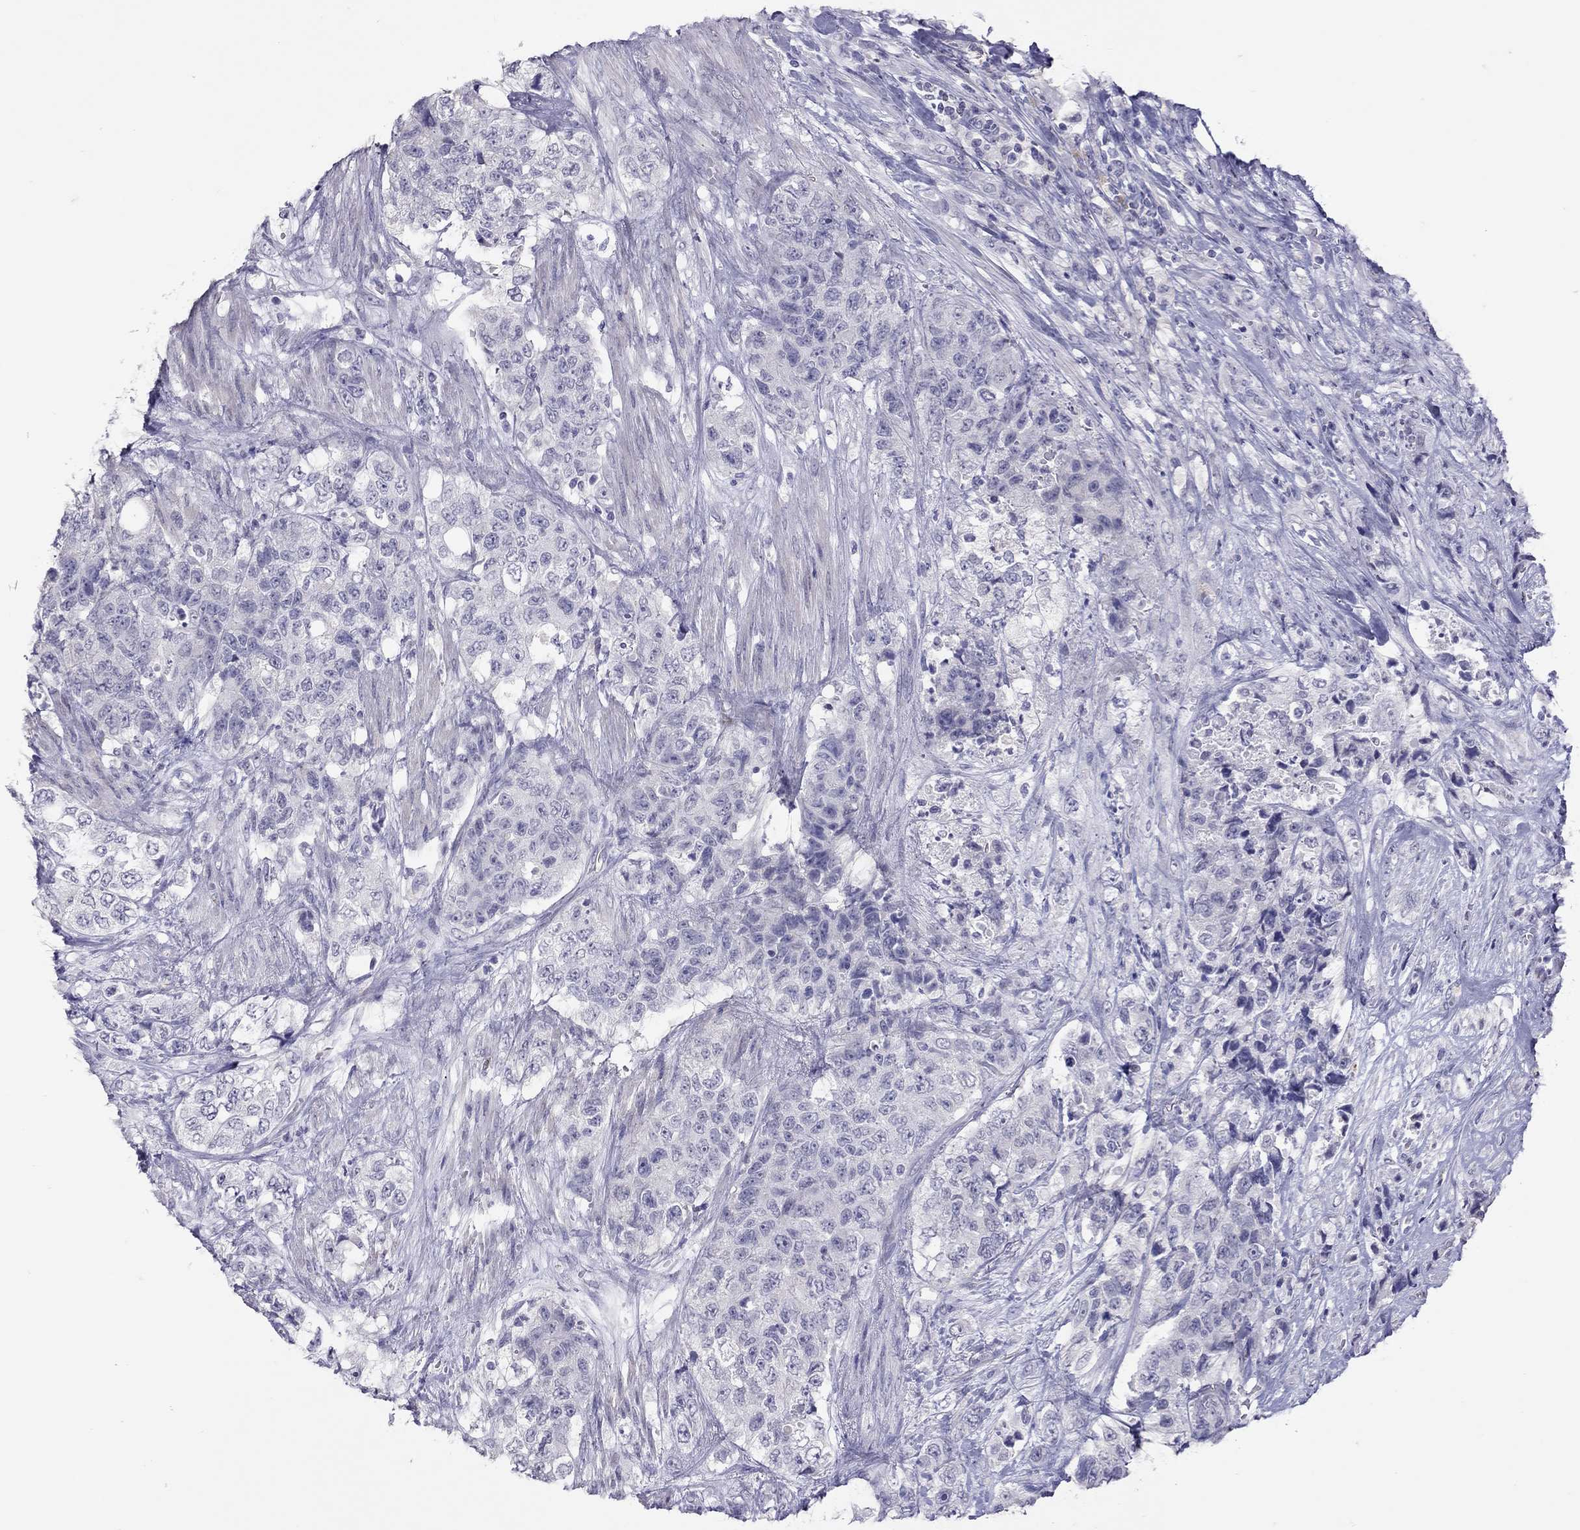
{"staining": {"intensity": "negative", "quantity": "none", "location": "none"}, "tissue": "urothelial cancer", "cell_type": "Tumor cells", "image_type": "cancer", "snomed": [{"axis": "morphology", "description": "Urothelial carcinoma, High grade"}, {"axis": "topography", "description": "Urinary bladder"}], "caption": "IHC micrograph of human urothelial carcinoma (high-grade) stained for a protein (brown), which displays no staining in tumor cells. (DAB immunohistochemistry with hematoxylin counter stain).", "gene": "SLAMF1", "patient": {"sex": "female", "age": 78}}